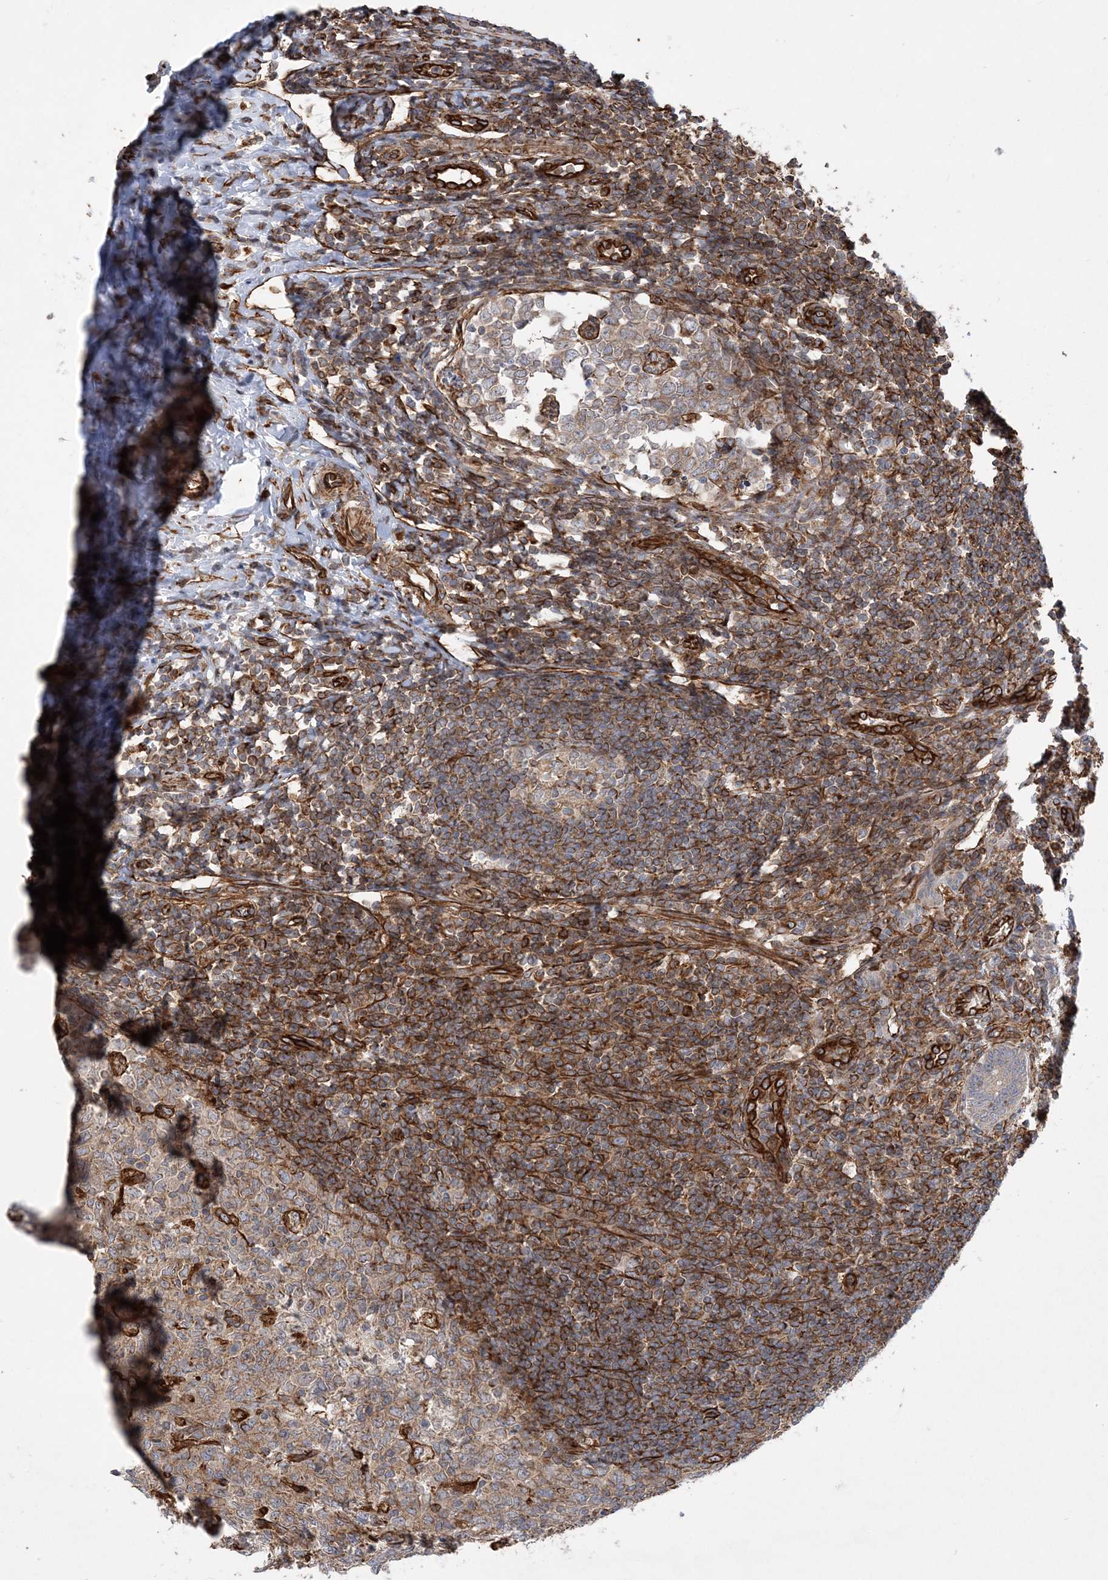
{"staining": {"intensity": "moderate", "quantity": ">75%", "location": "cytoplasmic/membranous"}, "tissue": "appendix", "cell_type": "Glandular cells", "image_type": "normal", "snomed": [{"axis": "morphology", "description": "Normal tissue, NOS"}, {"axis": "topography", "description": "Appendix"}], "caption": "The micrograph shows immunohistochemical staining of normal appendix. There is moderate cytoplasmic/membranous staining is present in about >75% of glandular cells.", "gene": "FAM114A2", "patient": {"sex": "male", "age": 14}}